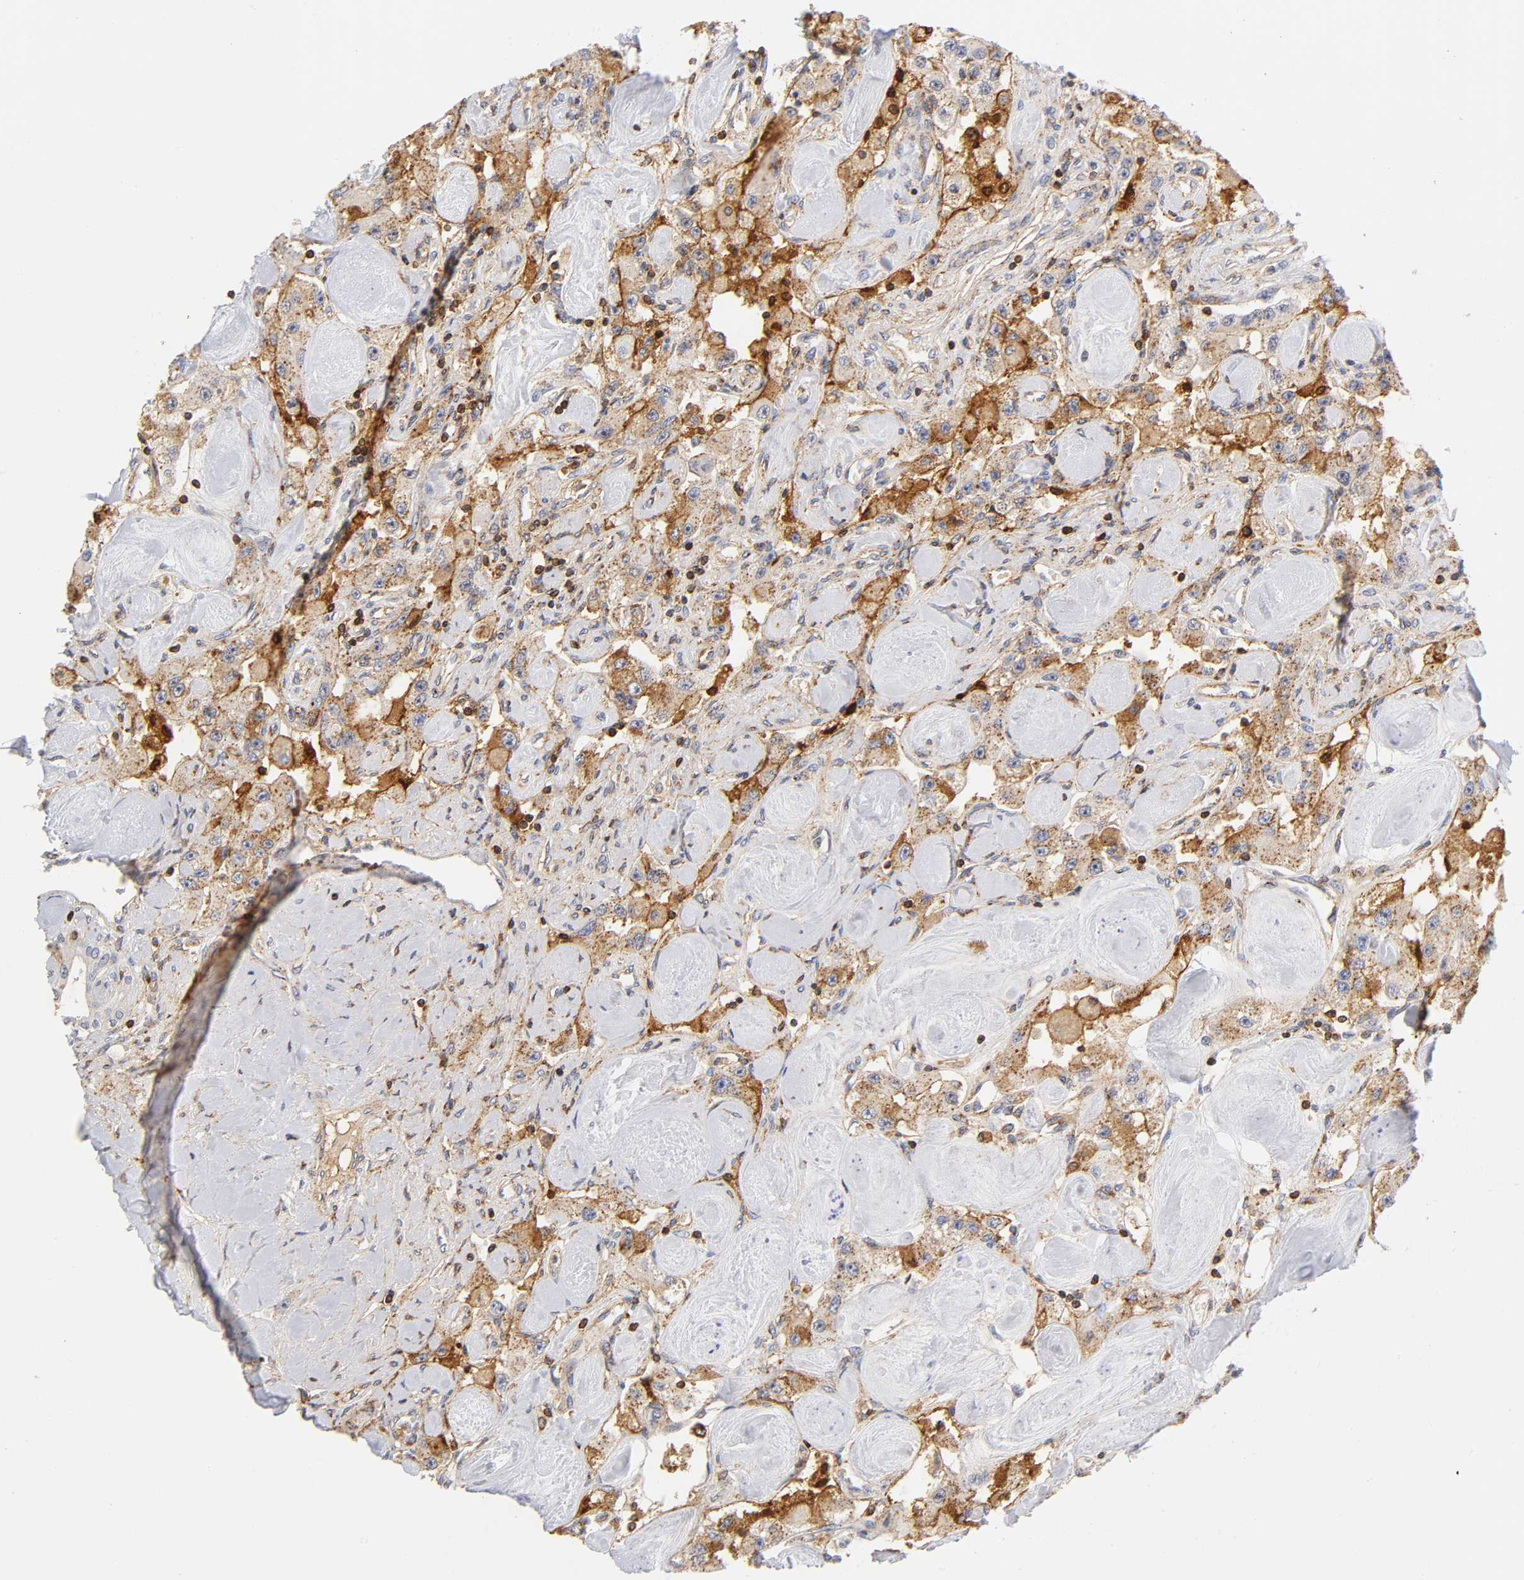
{"staining": {"intensity": "moderate", "quantity": ">75%", "location": "cytoplasmic/membranous"}, "tissue": "carcinoid", "cell_type": "Tumor cells", "image_type": "cancer", "snomed": [{"axis": "morphology", "description": "Carcinoid, malignant, NOS"}, {"axis": "topography", "description": "Pancreas"}], "caption": "The micrograph reveals immunohistochemical staining of carcinoid. There is moderate cytoplasmic/membranous expression is seen in about >75% of tumor cells.", "gene": "ANXA7", "patient": {"sex": "male", "age": 41}}